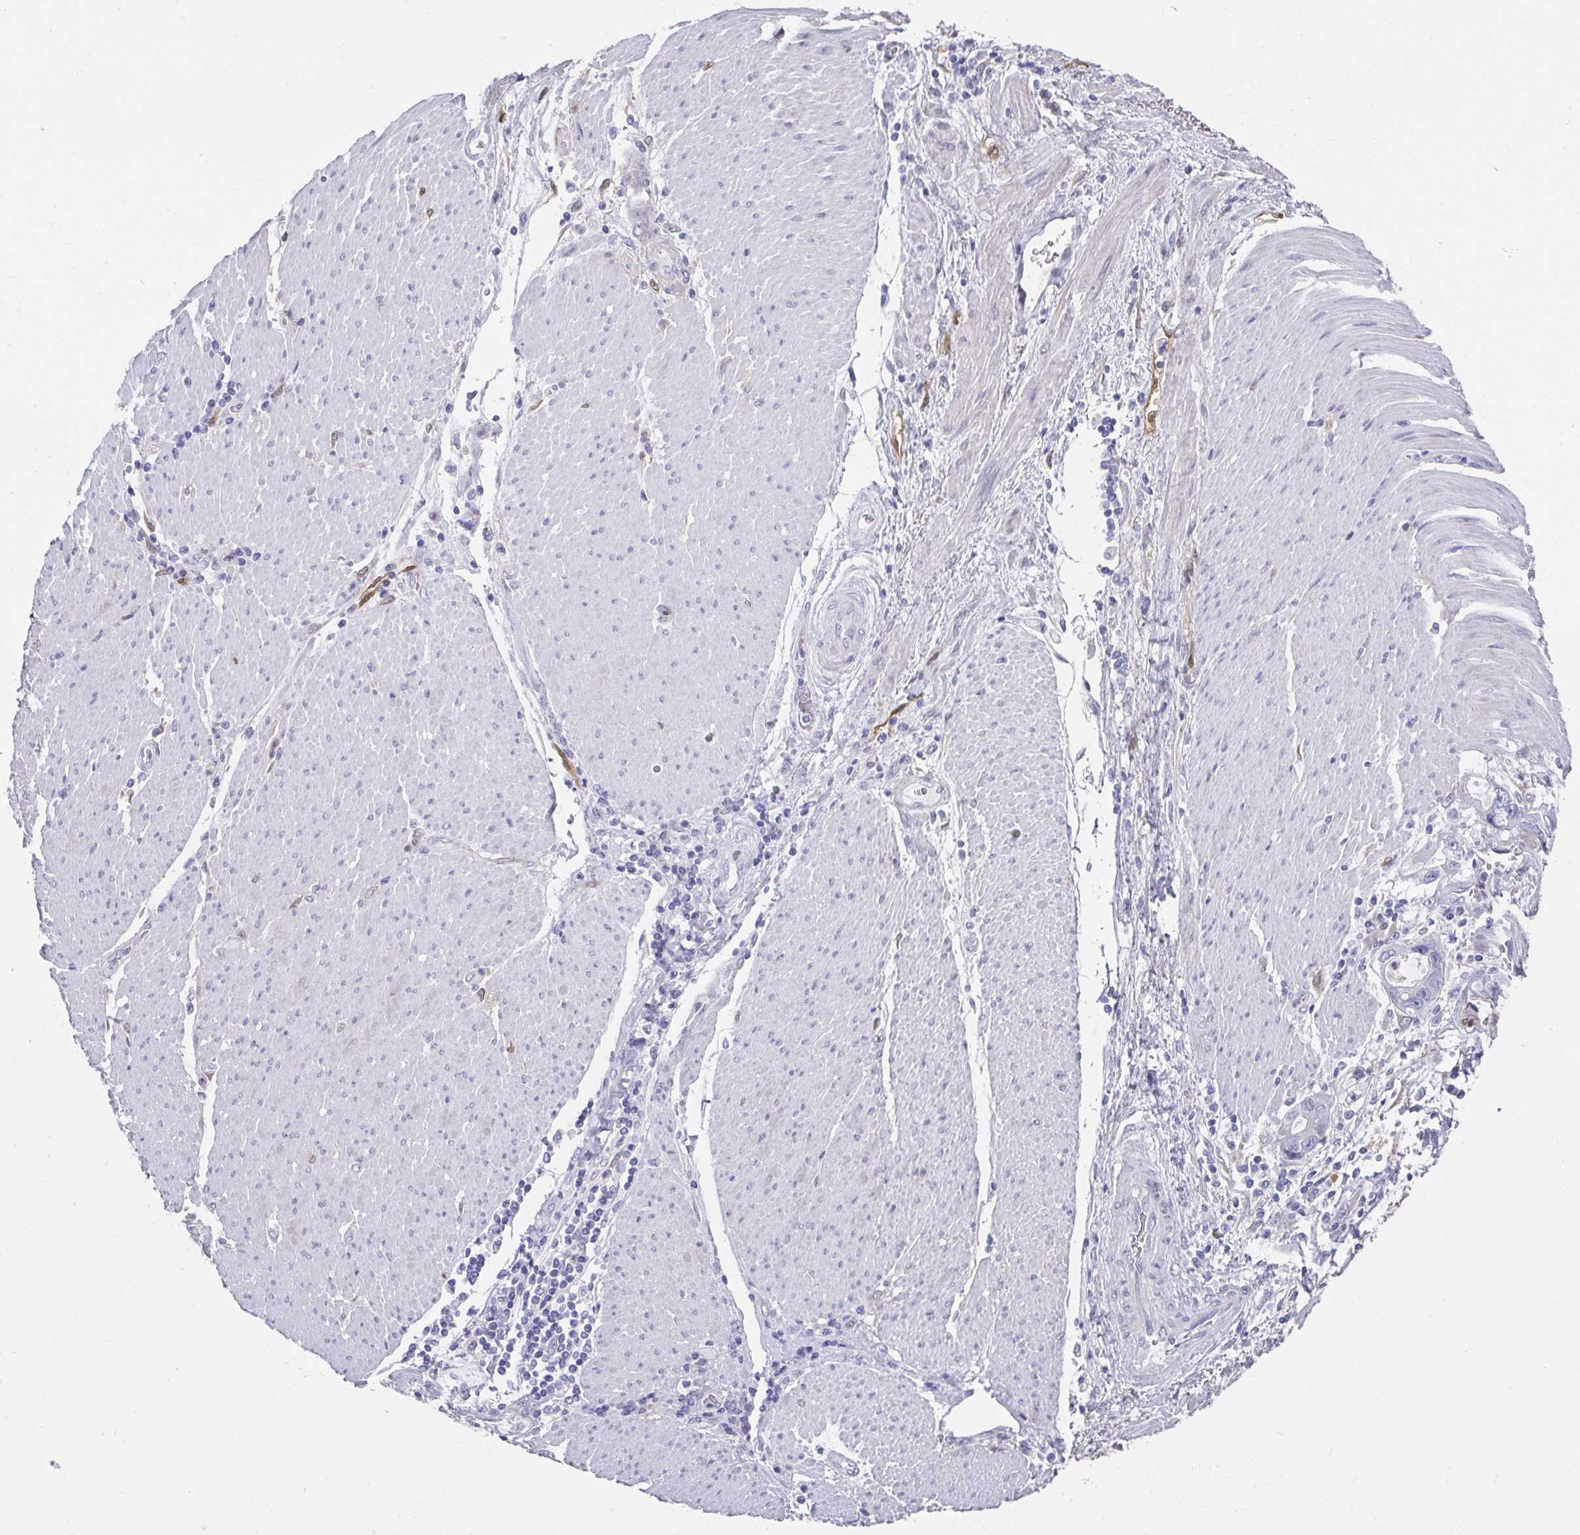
{"staining": {"intensity": "negative", "quantity": "none", "location": "none"}, "tissue": "stomach cancer", "cell_type": "Tumor cells", "image_type": "cancer", "snomed": [{"axis": "morphology", "description": "Adenocarcinoma, NOS"}, {"axis": "topography", "description": "Pancreas"}, {"axis": "topography", "description": "Stomach, upper"}], "caption": "High power microscopy histopathology image of an immunohistochemistry (IHC) image of stomach cancer (adenocarcinoma), revealing no significant staining in tumor cells.", "gene": "RBP1", "patient": {"sex": "male", "age": 77}}